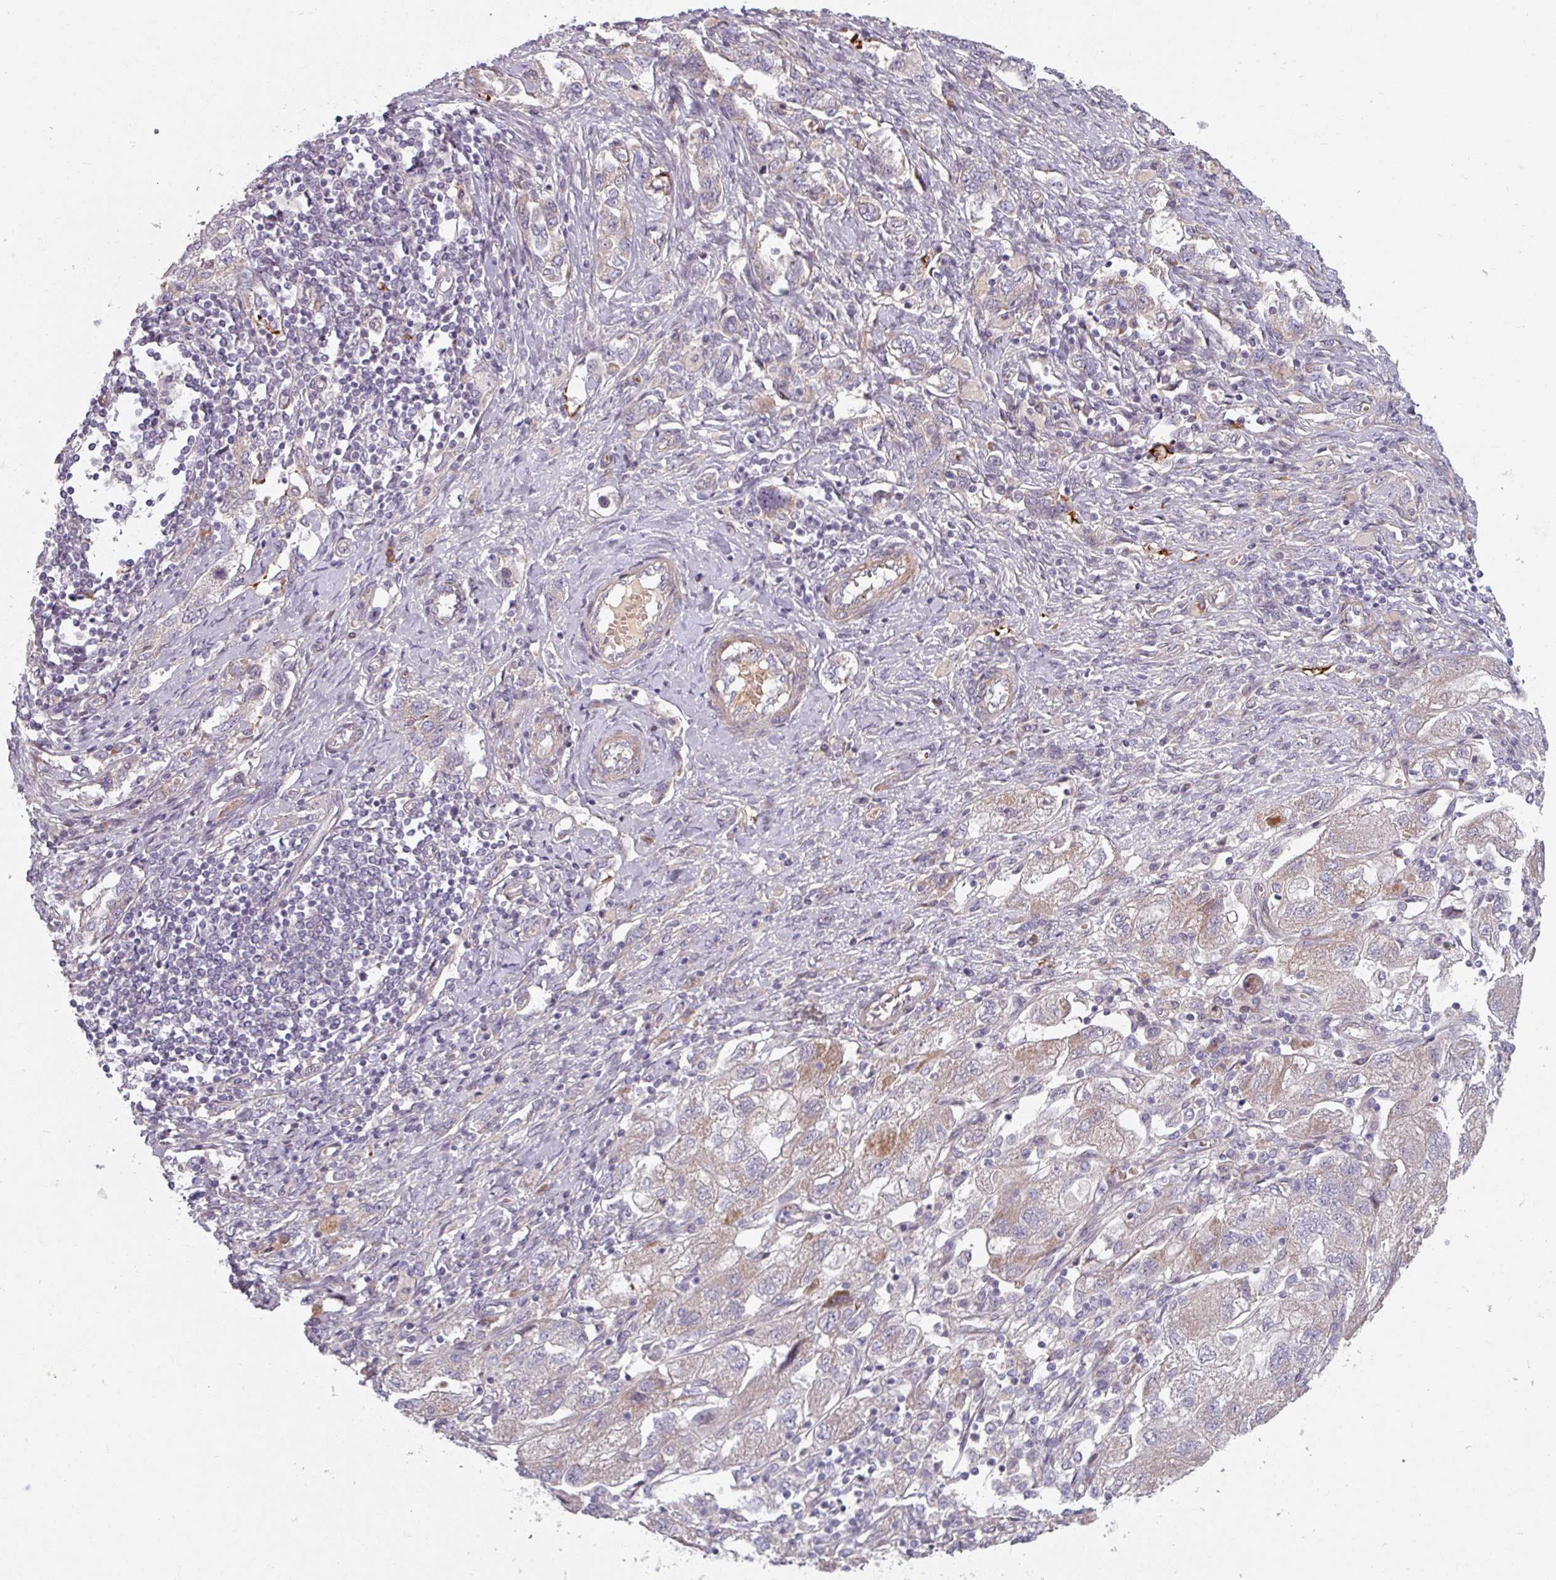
{"staining": {"intensity": "weak", "quantity": "<25%", "location": "cytoplasmic/membranous"}, "tissue": "ovarian cancer", "cell_type": "Tumor cells", "image_type": "cancer", "snomed": [{"axis": "morphology", "description": "Carcinoma, NOS"}, {"axis": "morphology", "description": "Cystadenocarcinoma, serous, NOS"}, {"axis": "topography", "description": "Ovary"}], "caption": "A photomicrograph of ovarian carcinoma stained for a protein shows no brown staining in tumor cells.", "gene": "C4BPB", "patient": {"sex": "female", "age": 69}}